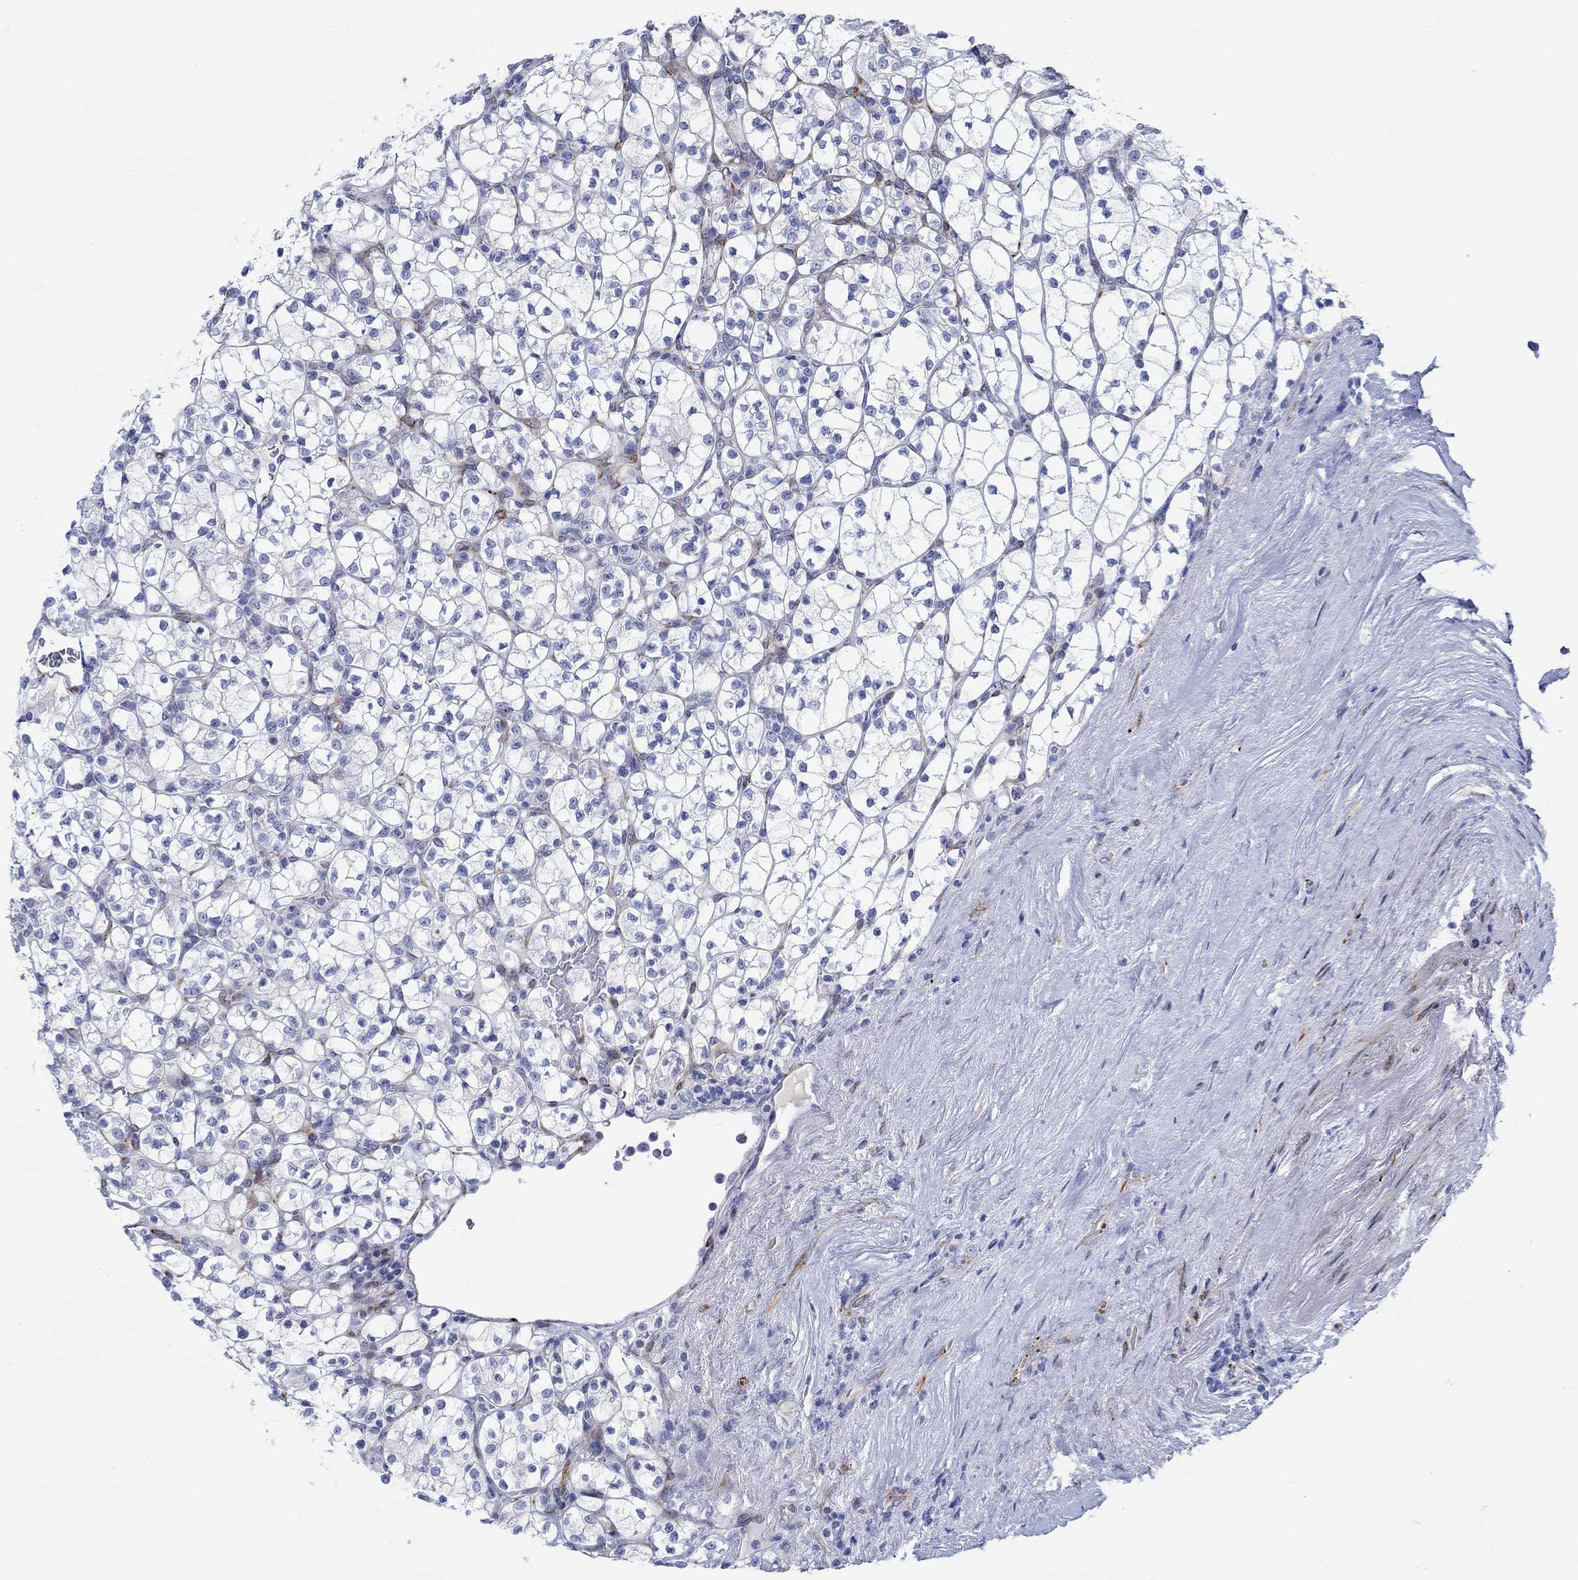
{"staining": {"intensity": "negative", "quantity": "none", "location": "none"}, "tissue": "renal cancer", "cell_type": "Tumor cells", "image_type": "cancer", "snomed": [{"axis": "morphology", "description": "Adenocarcinoma, NOS"}, {"axis": "topography", "description": "Kidney"}], "caption": "IHC of human renal cancer (adenocarcinoma) reveals no positivity in tumor cells.", "gene": "KSR2", "patient": {"sex": "female", "age": 89}}